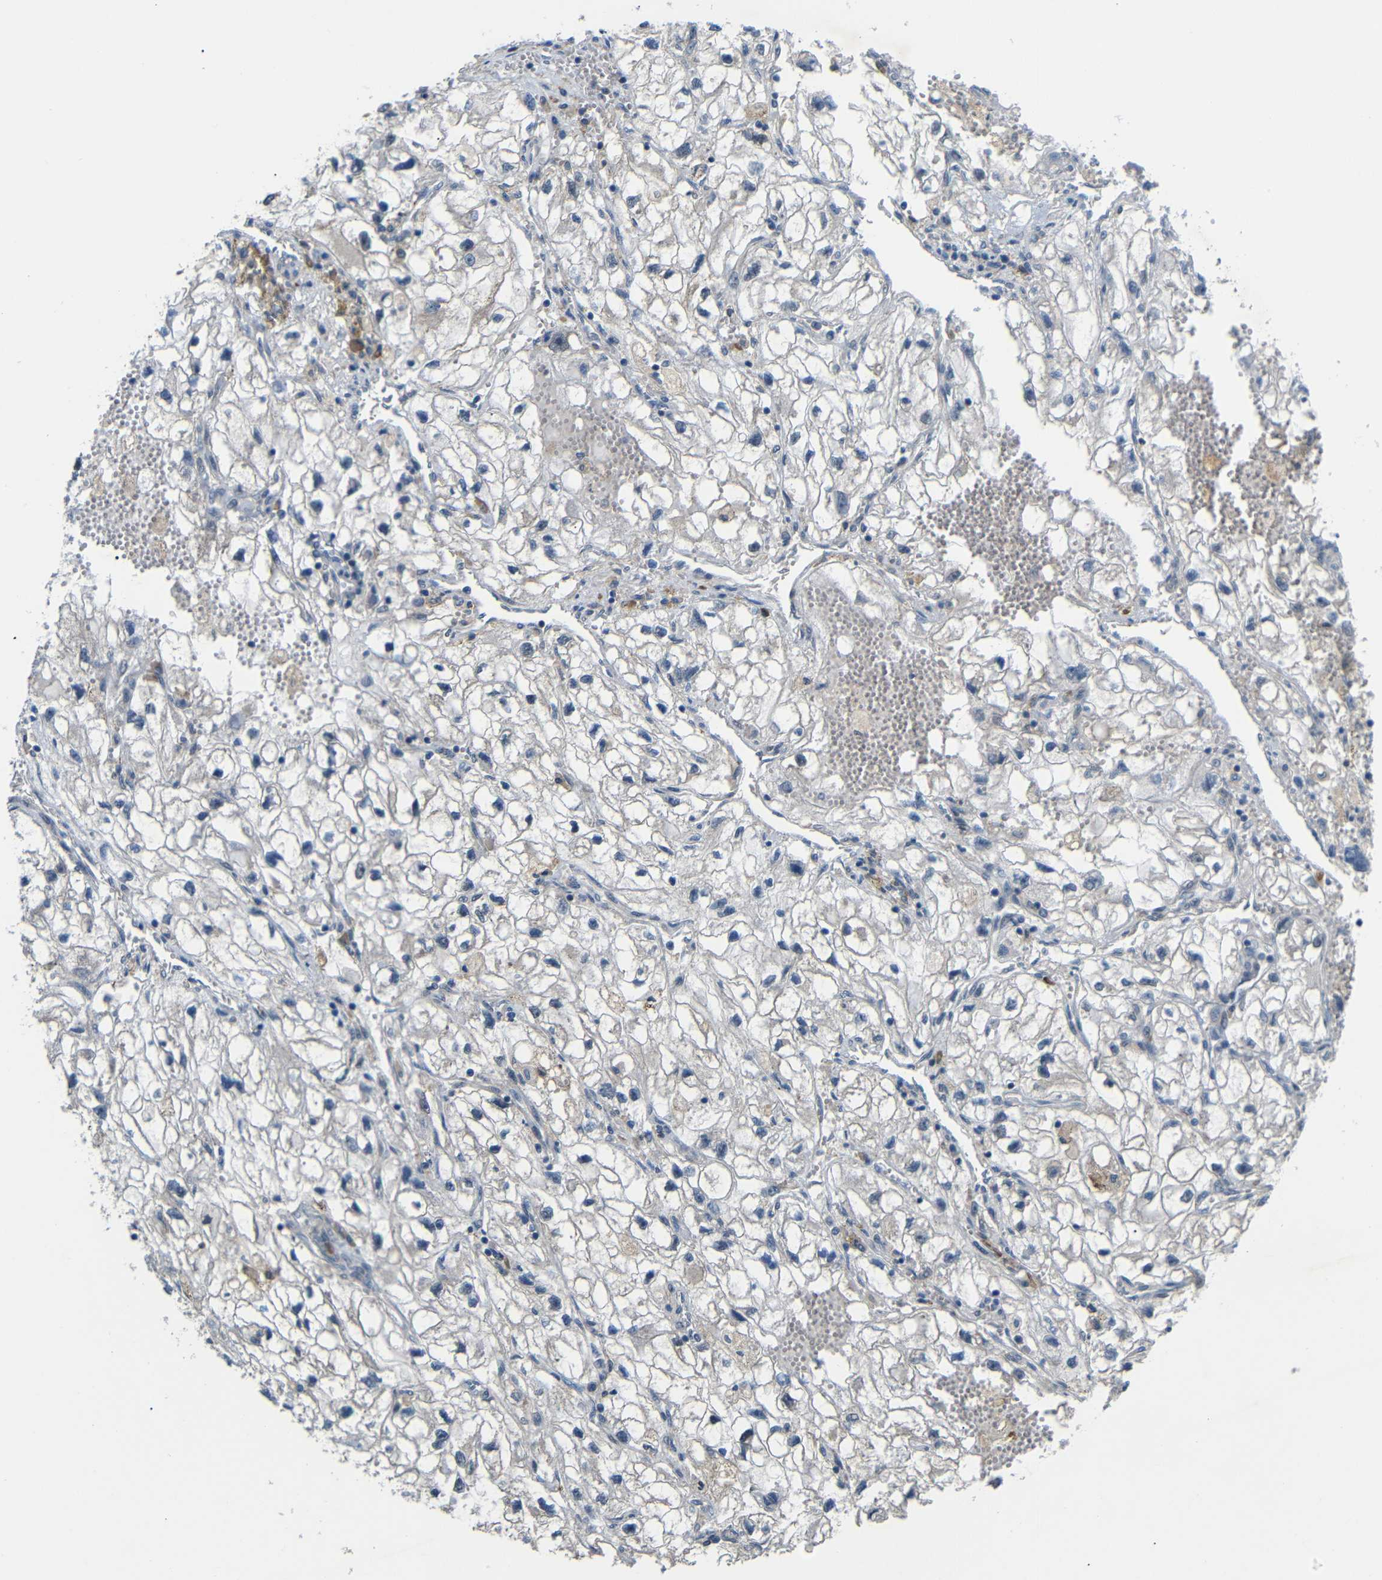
{"staining": {"intensity": "weak", "quantity": "<25%", "location": "cytoplasmic/membranous"}, "tissue": "renal cancer", "cell_type": "Tumor cells", "image_type": "cancer", "snomed": [{"axis": "morphology", "description": "Adenocarcinoma, NOS"}, {"axis": "topography", "description": "Kidney"}], "caption": "This is an immunohistochemistry micrograph of renal cancer. There is no staining in tumor cells.", "gene": "SYDE1", "patient": {"sex": "female", "age": 70}}